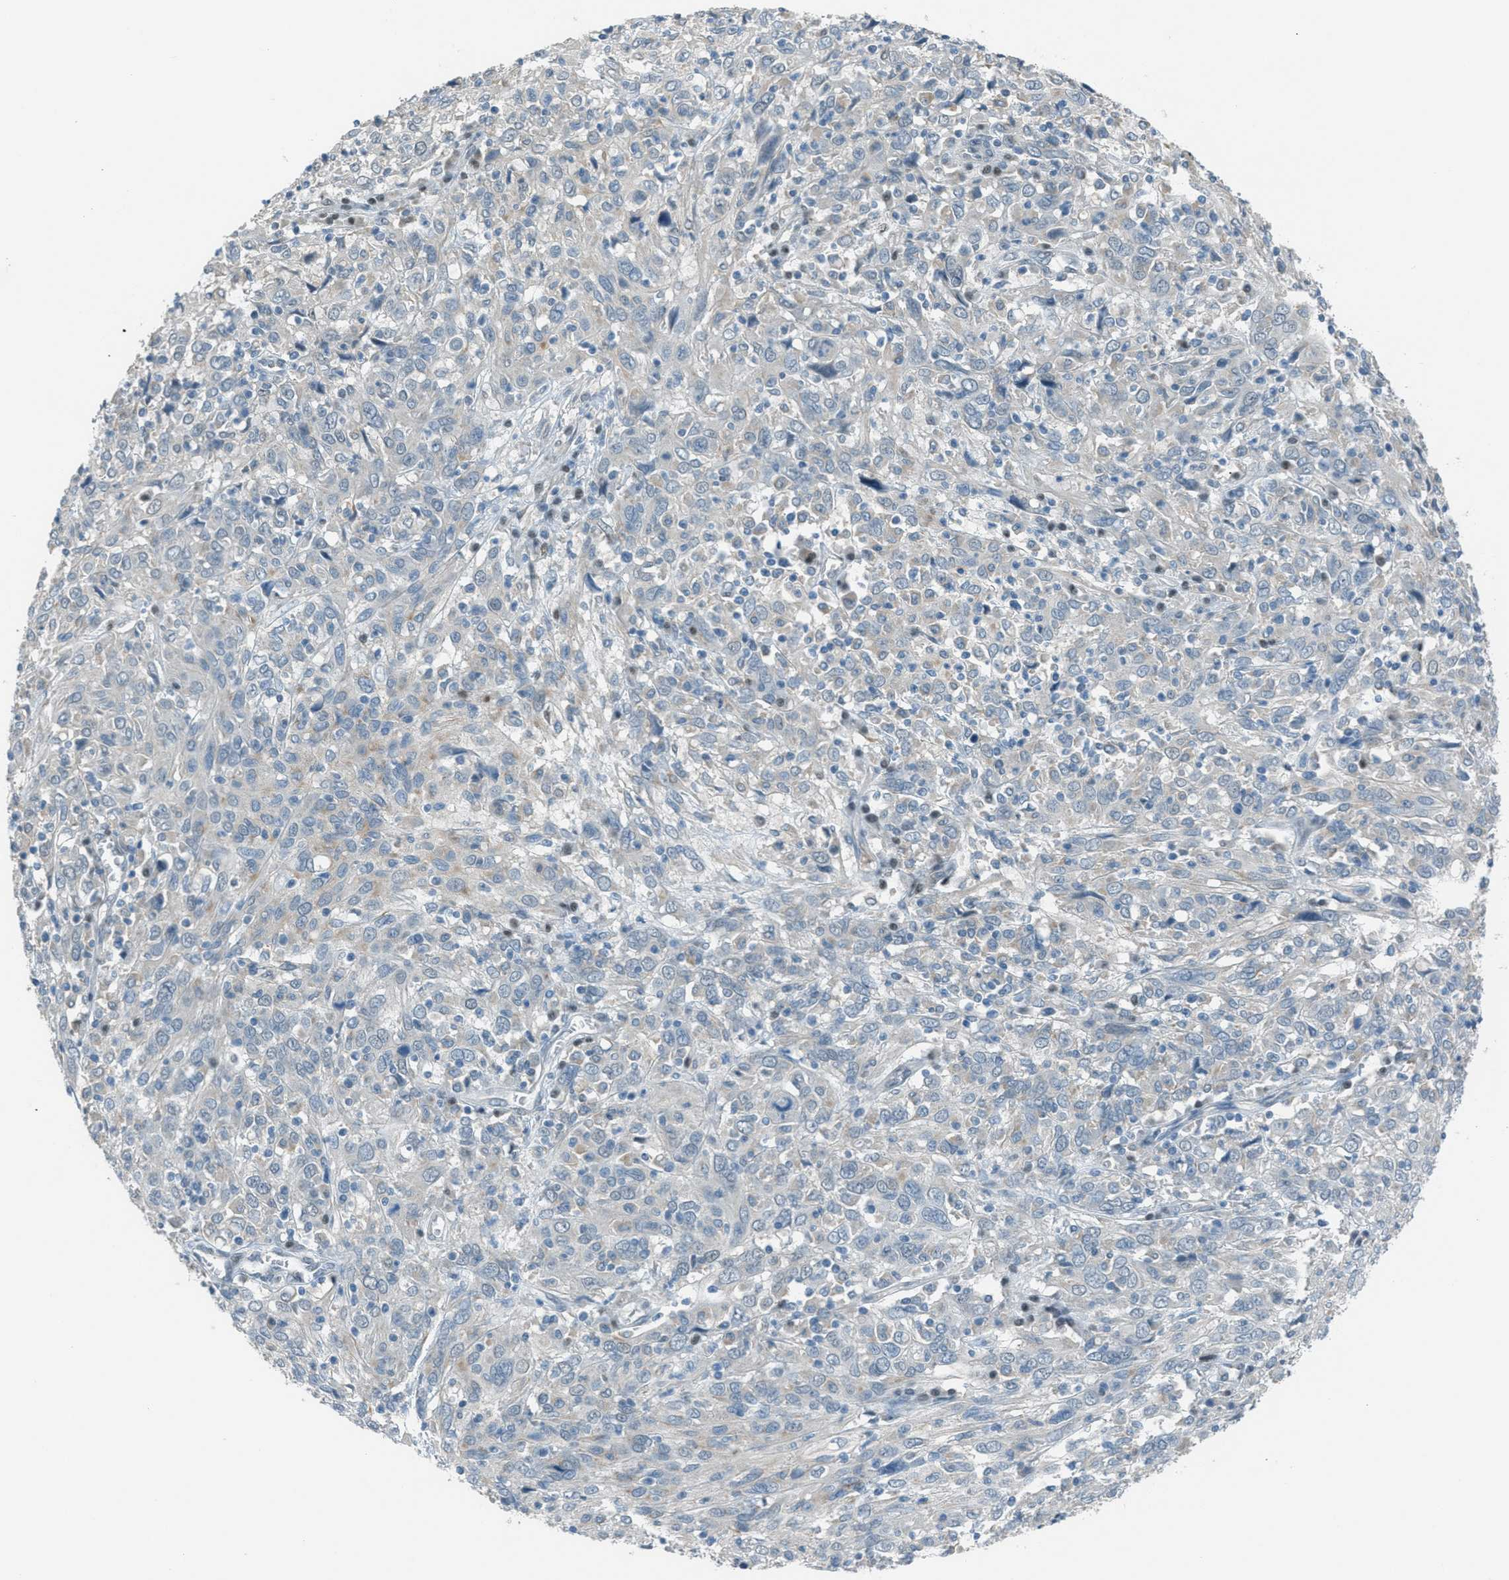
{"staining": {"intensity": "negative", "quantity": "none", "location": "none"}, "tissue": "cervical cancer", "cell_type": "Tumor cells", "image_type": "cancer", "snomed": [{"axis": "morphology", "description": "Squamous cell carcinoma, NOS"}, {"axis": "topography", "description": "Cervix"}], "caption": "Micrograph shows no significant protein expression in tumor cells of cervical cancer.", "gene": "TCF3", "patient": {"sex": "female", "age": 46}}